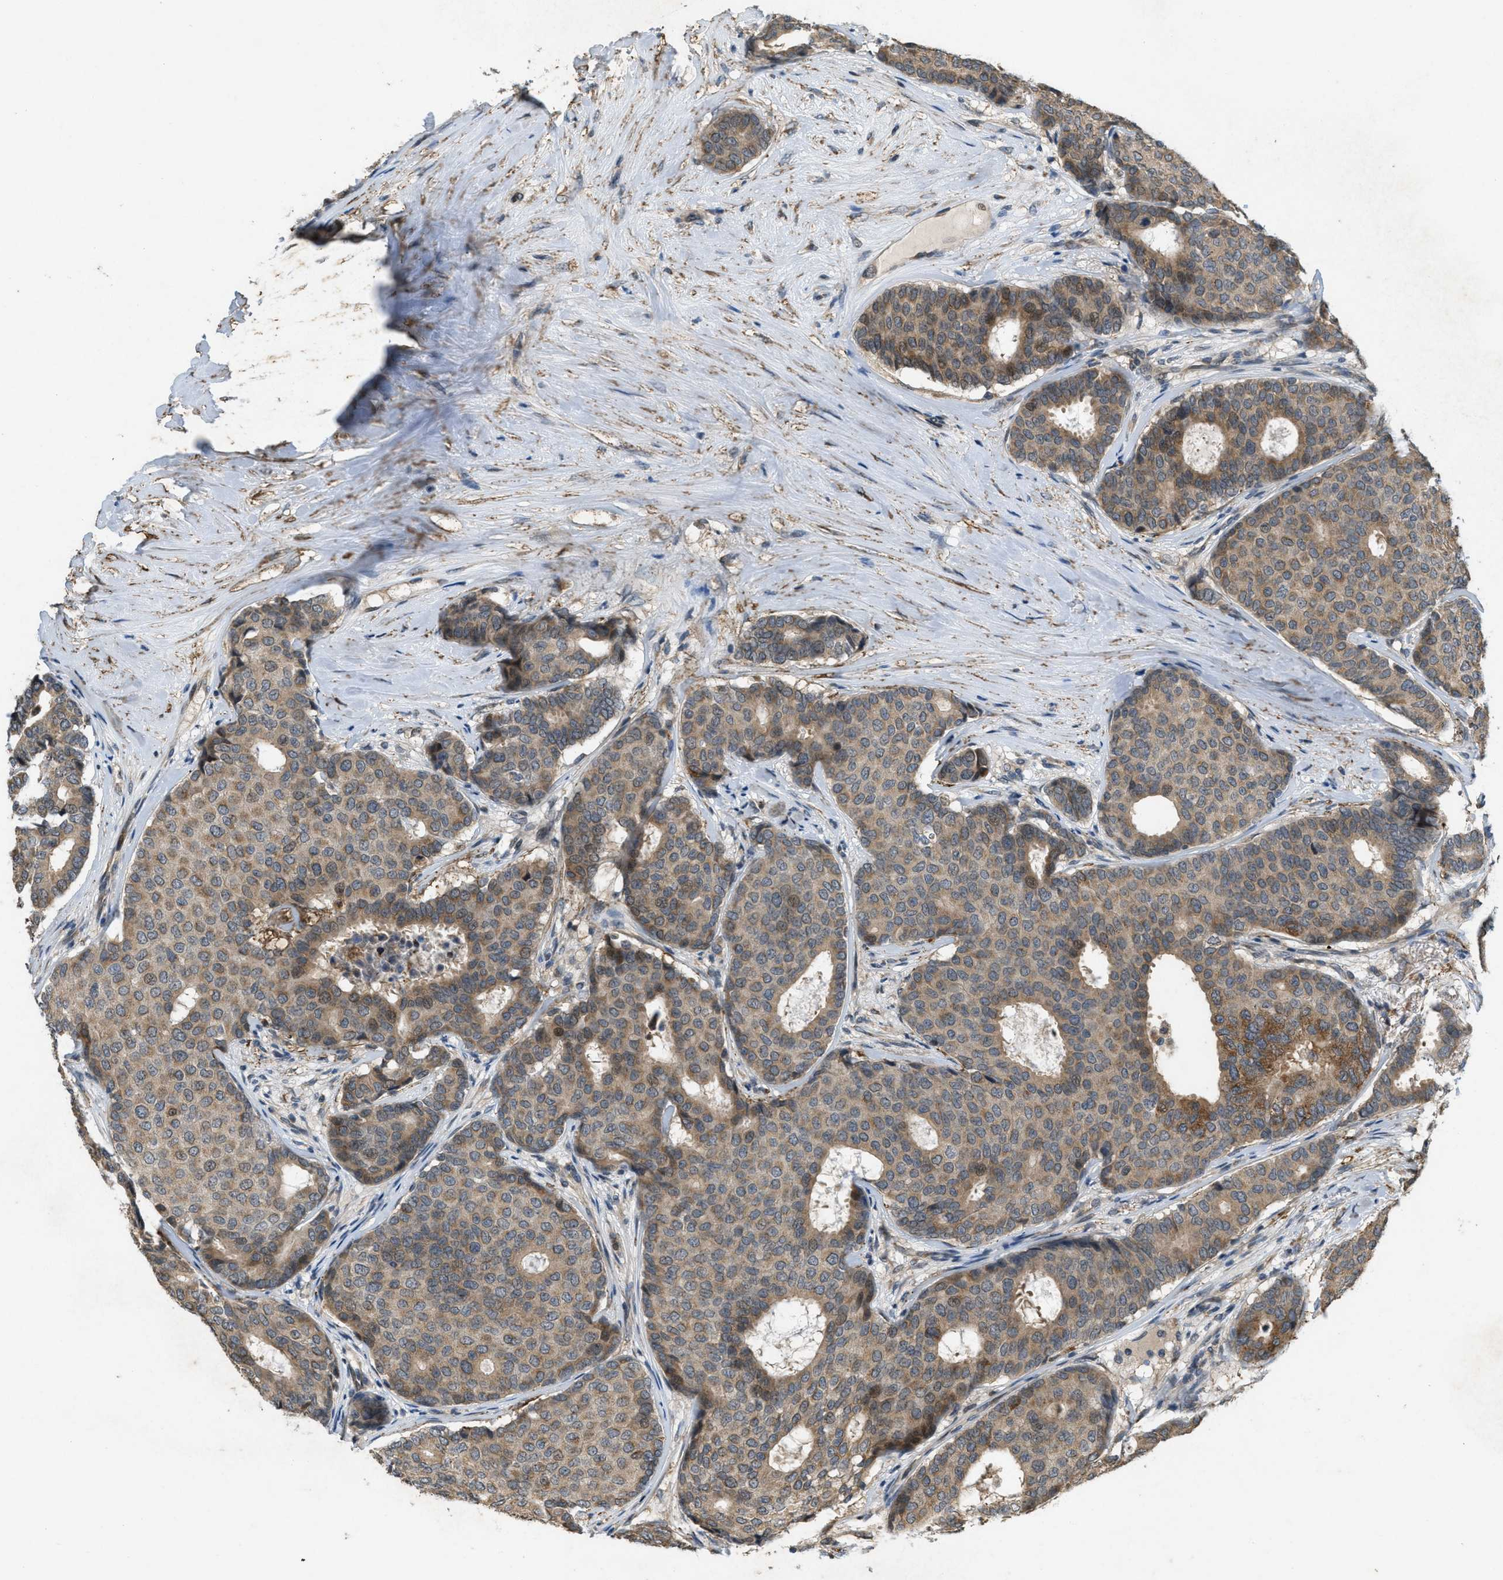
{"staining": {"intensity": "moderate", "quantity": ">75%", "location": "cytoplasmic/membranous,nuclear"}, "tissue": "breast cancer", "cell_type": "Tumor cells", "image_type": "cancer", "snomed": [{"axis": "morphology", "description": "Duct carcinoma"}, {"axis": "topography", "description": "Breast"}], "caption": "Tumor cells reveal moderate cytoplasmic/membranous and nuclear staining in about >75% of cells in breast cancer. (brown staining indicates protein expression, while blue staining denotes nuclei).", "gene": "PPP1R15A", "patient": {"sex": "female", "age": 75}}